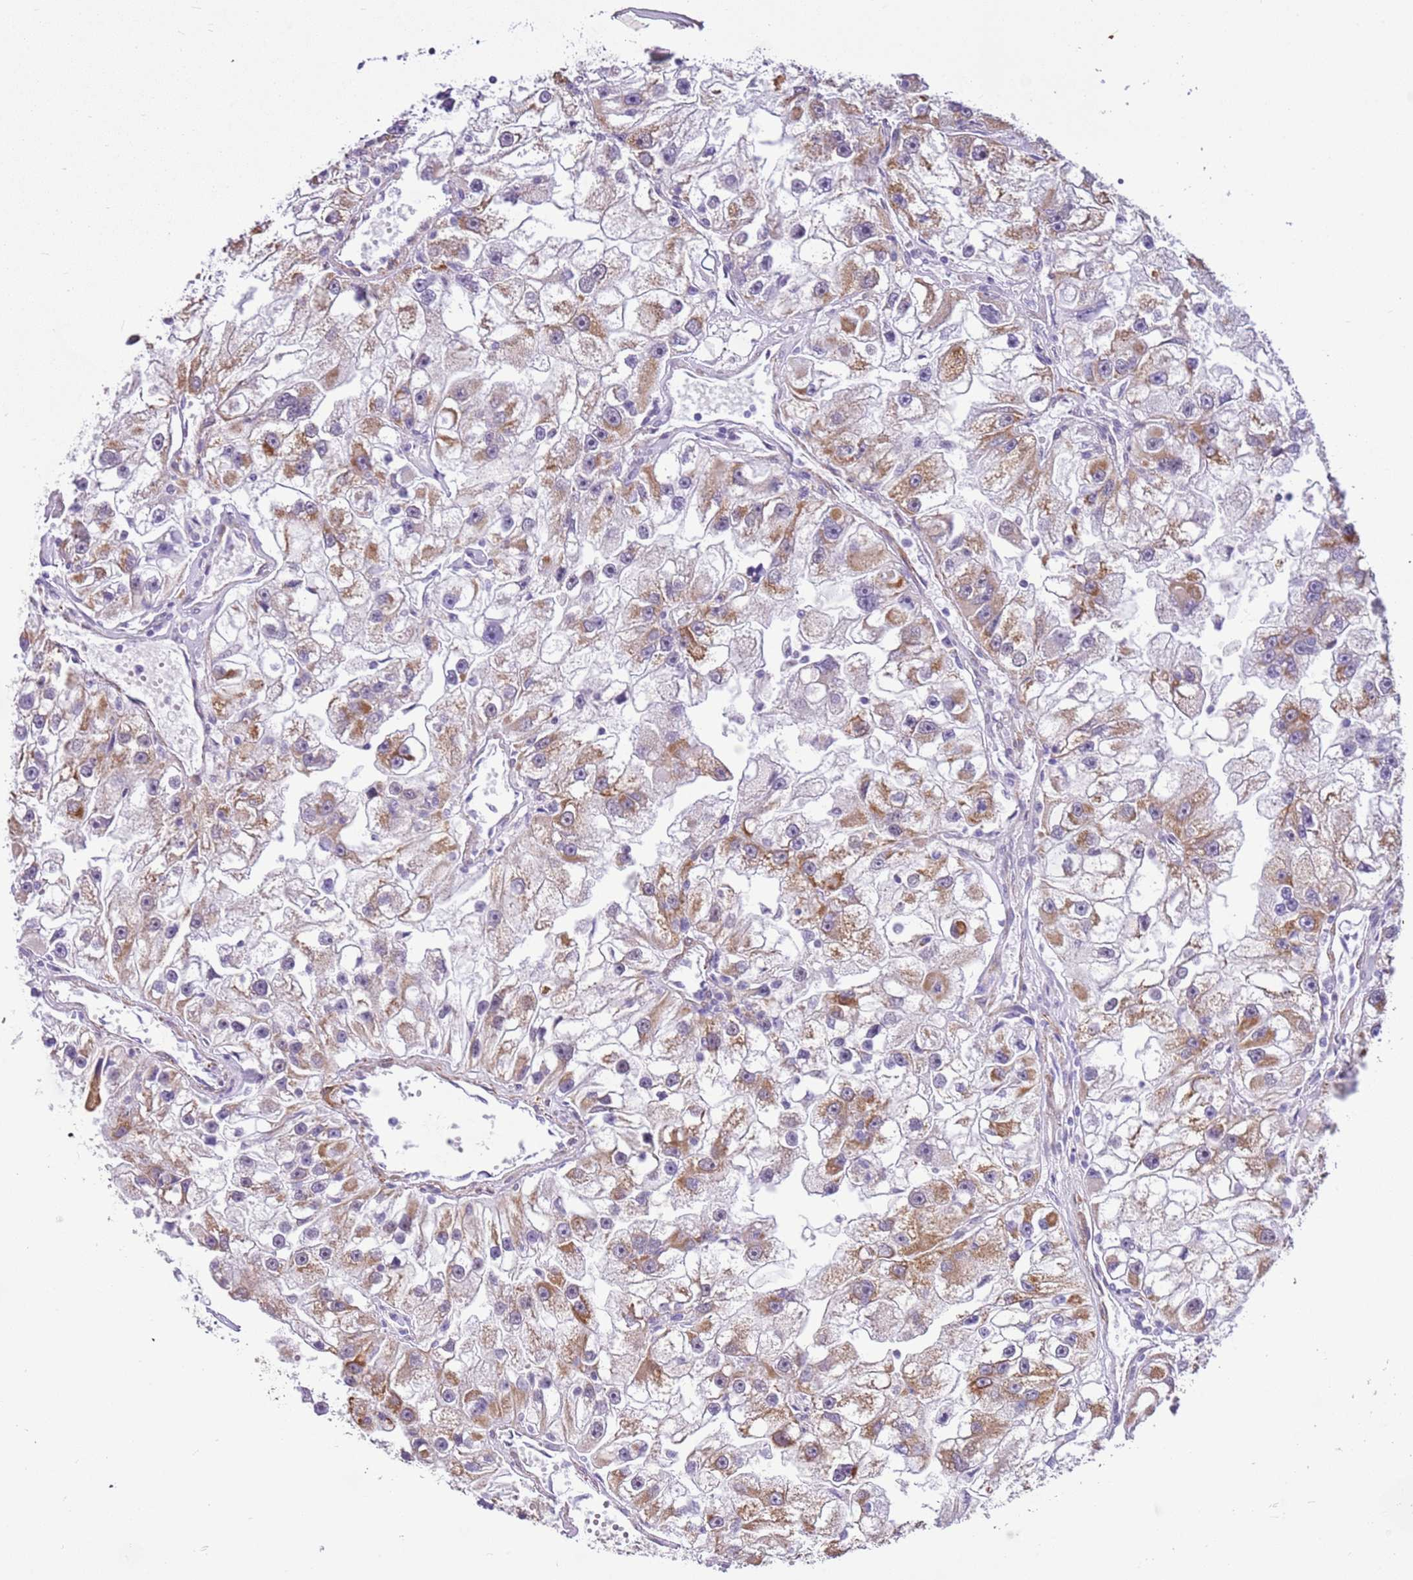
{"staining": {"intensity": "moderate", "quantity": ">75%", "location": "cytoplasmic/membranous"}, "tissue": "renal cancer", "cell_type": "Tumor cells", "image_type": "cancer", "snomed": [{"axis": "morphology", "description": "Adenocarcinoma, NOS"}, {"axis": "topography", "description": "Kidney"}], "caption": "Immunohistochemistry of human renal cancer reveals medium levels of moderate cytoplasmic/membranous expression in about >75% of tumor cells.", "gene": "SMIM4", "patient": {"sex": "male", "age": 63}}